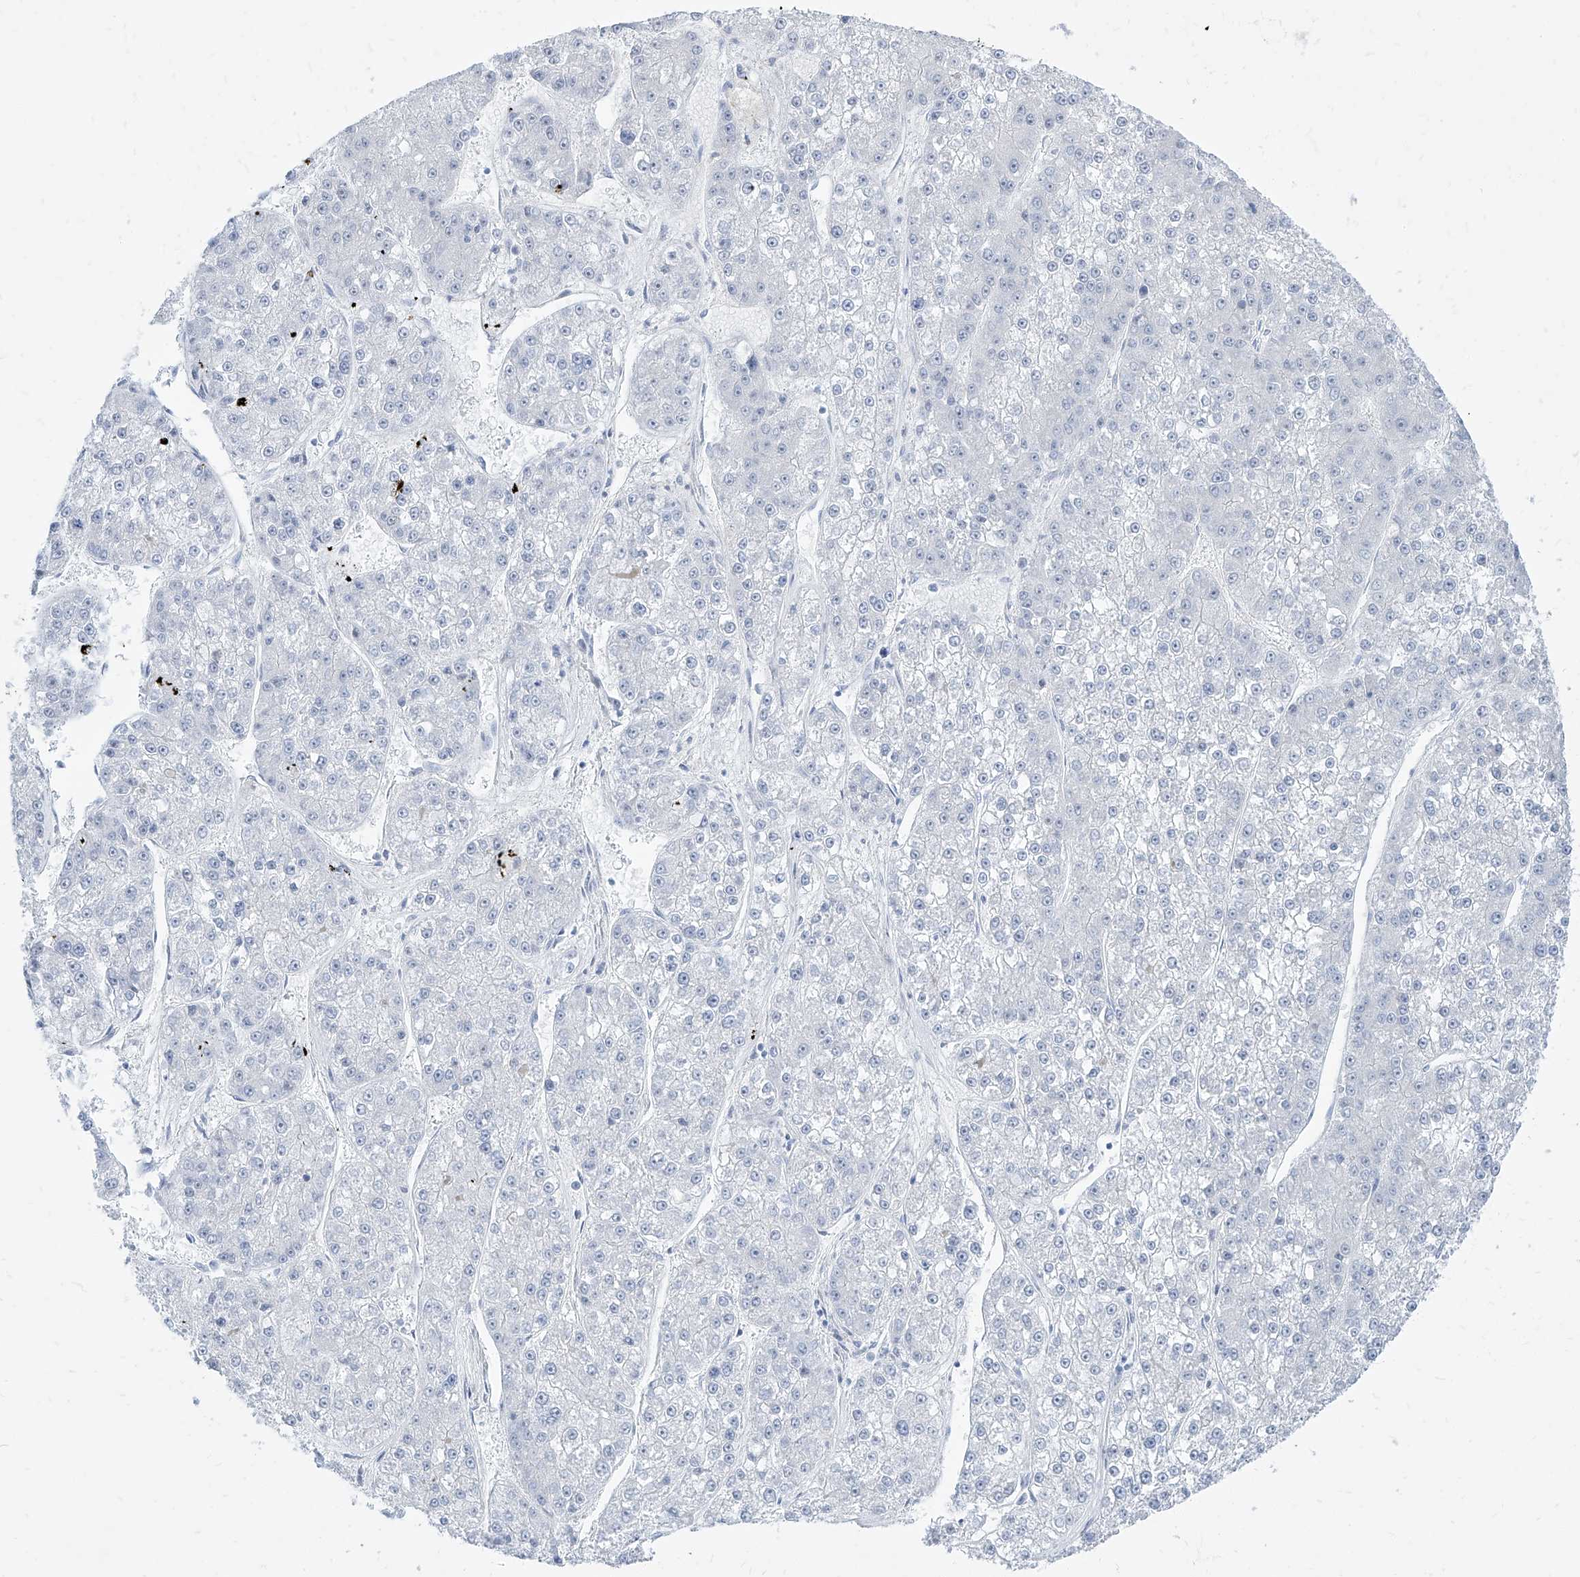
{"staining": {"intensity": "negative", "quantity": "none", "location": "none"}, "tissue": "liver cancer", "cell_type": "Tumor cells", "image_type": "cancer", "snomed": [{"axis": "morphology", "description": "Carcinoma, Hepatocellular, NOS"}, {"axis": "topography", "description": "Liver"}], "caption": "Immunohistochemistry histopathology image of neoplastic tissue: liver cancer stained with DAB reveals no significant protein expression in tumor cells. (DAB IHC with hematoxylin counter stain).", "gene": "TXLNB", "patient": {"sex": "female", "age": 73}}